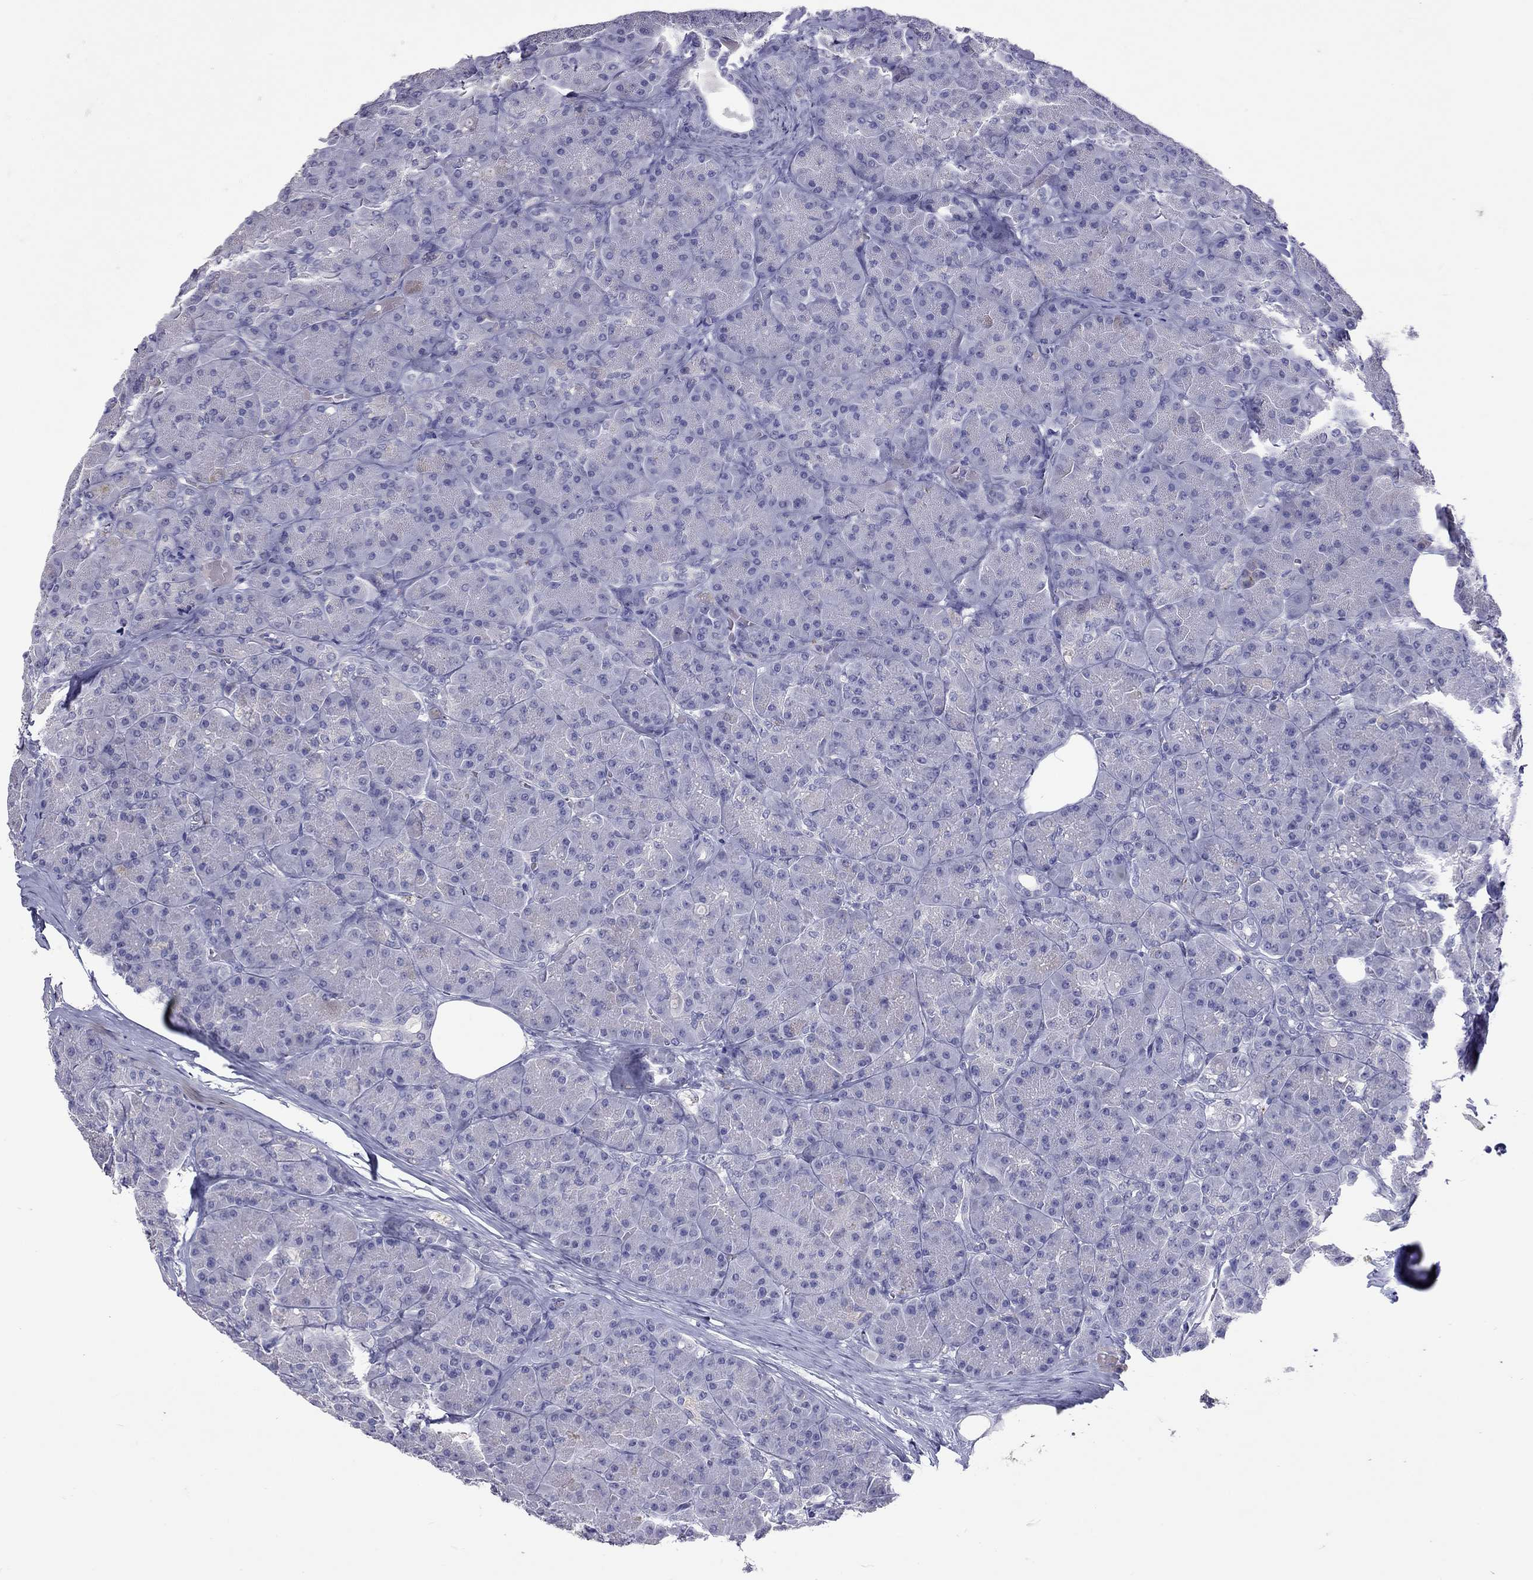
{"staining": {"intensity": "negative", "quantity": "none", "location": "none"}, "tissue": "pancreas", "cell_type": "Exocrine glandular cells", "image_type": "normal", "snomed": [{"axis": "morphology", "description": "Normal tissue, NOS"}, {"axis": "topography", "description": "Pancreas"}], "caption": "The IHC photomicrograph has no significant staining in exocrine glandular cells of pancreas.", "gene": "SLAMF1", "patient": {"sex": "male", "age": 57}}